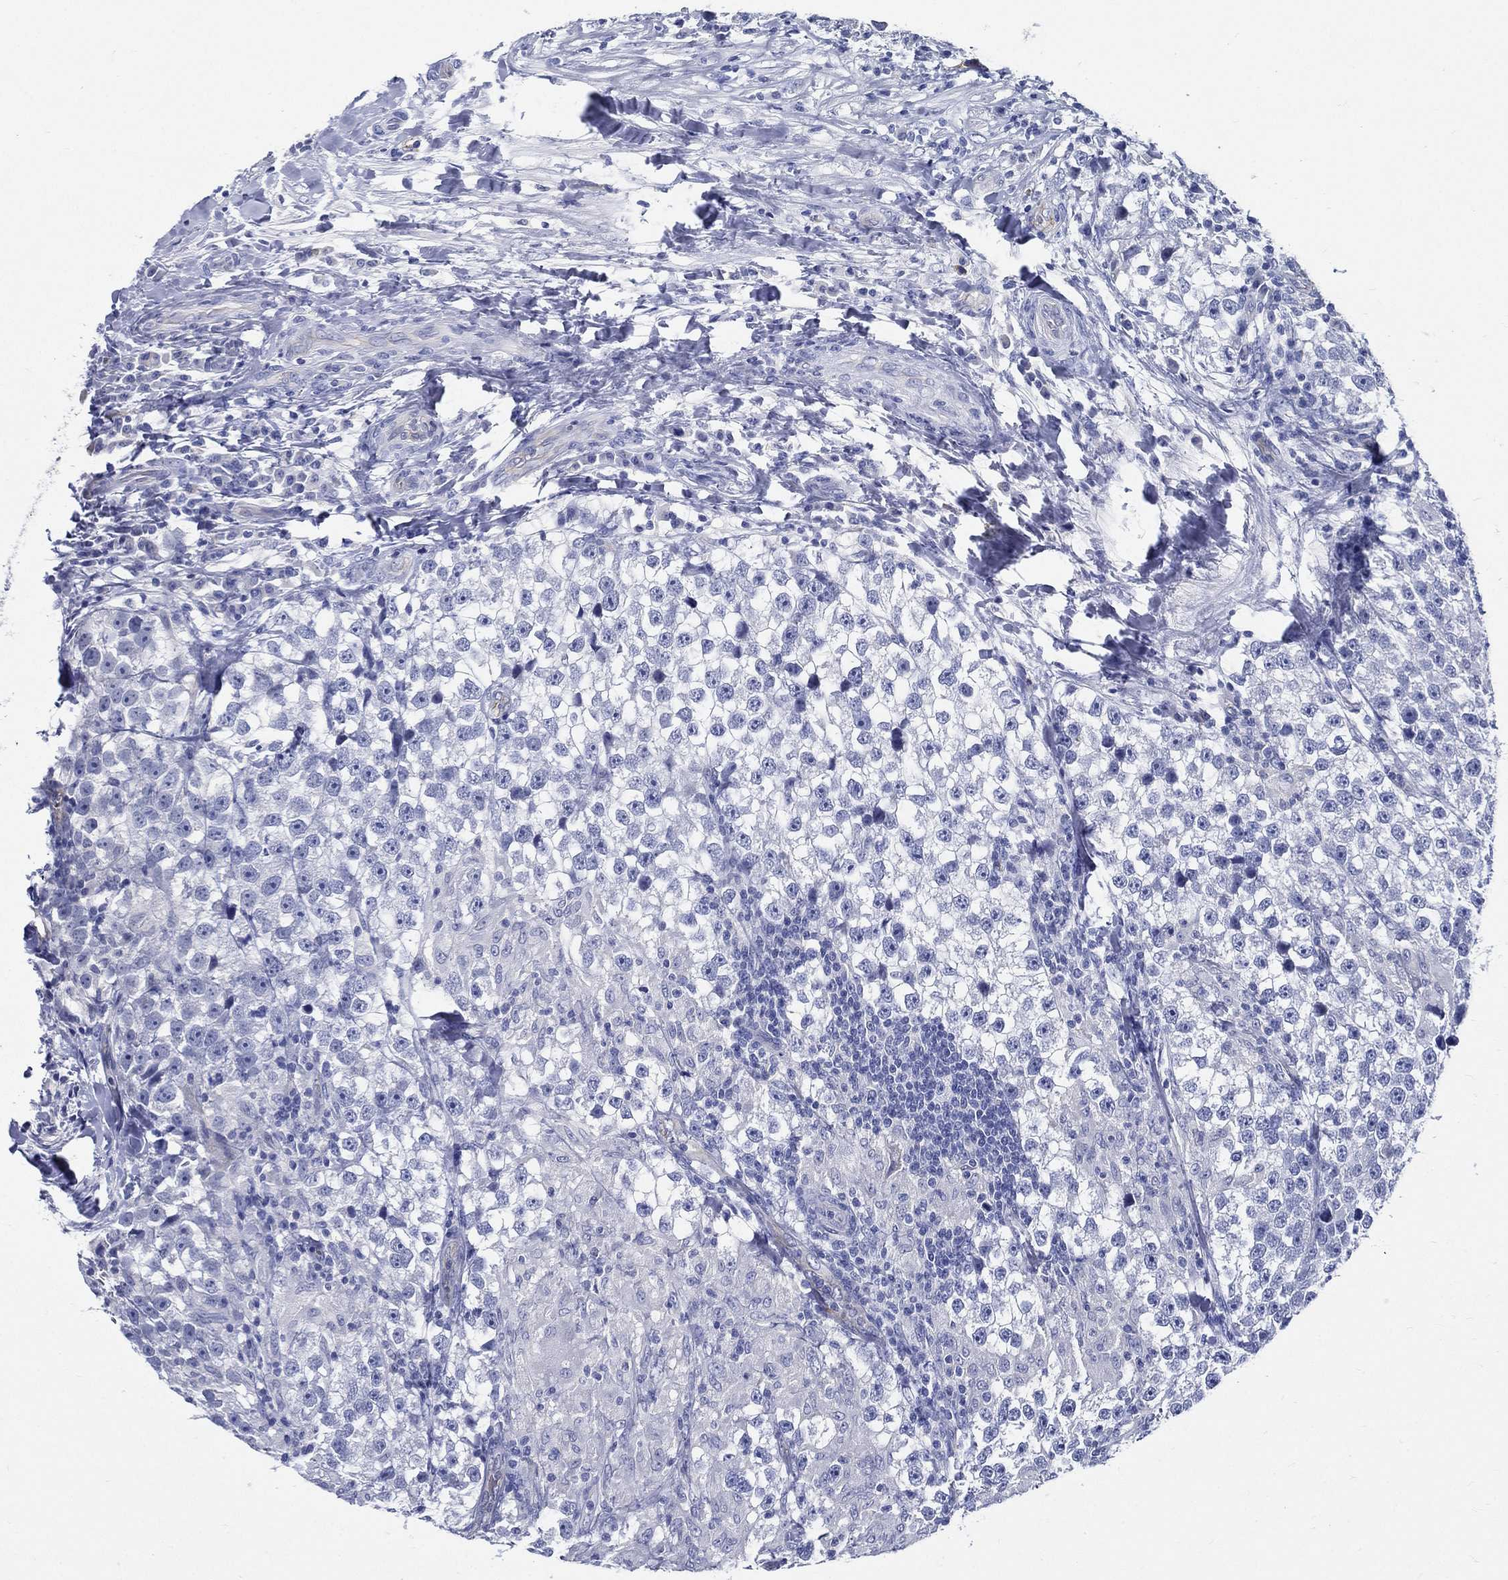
{"staining": {"intensity": "negative", "quantity": "none", "location": "none"}, "tissue": "testis cancer", "cell_type": "Tumor cells", "image_type": "cancer", "snomed": [{"axis": "morphology", "description": "Seminoma, NOS"}, {"axis": "topography", "description": "Testis"}], "caption": "This histopathology image is of seminoma (testis) stained with IHC to label a protein in brown with the nuclei are counter-stained blue. There is no expression in tumor cells. (DAB (3,3'-diaminobenzidine) immunohistochemistry, high magnification).", "gene": "NEDD9", "patient": {"sex": "male", "age": 46}}